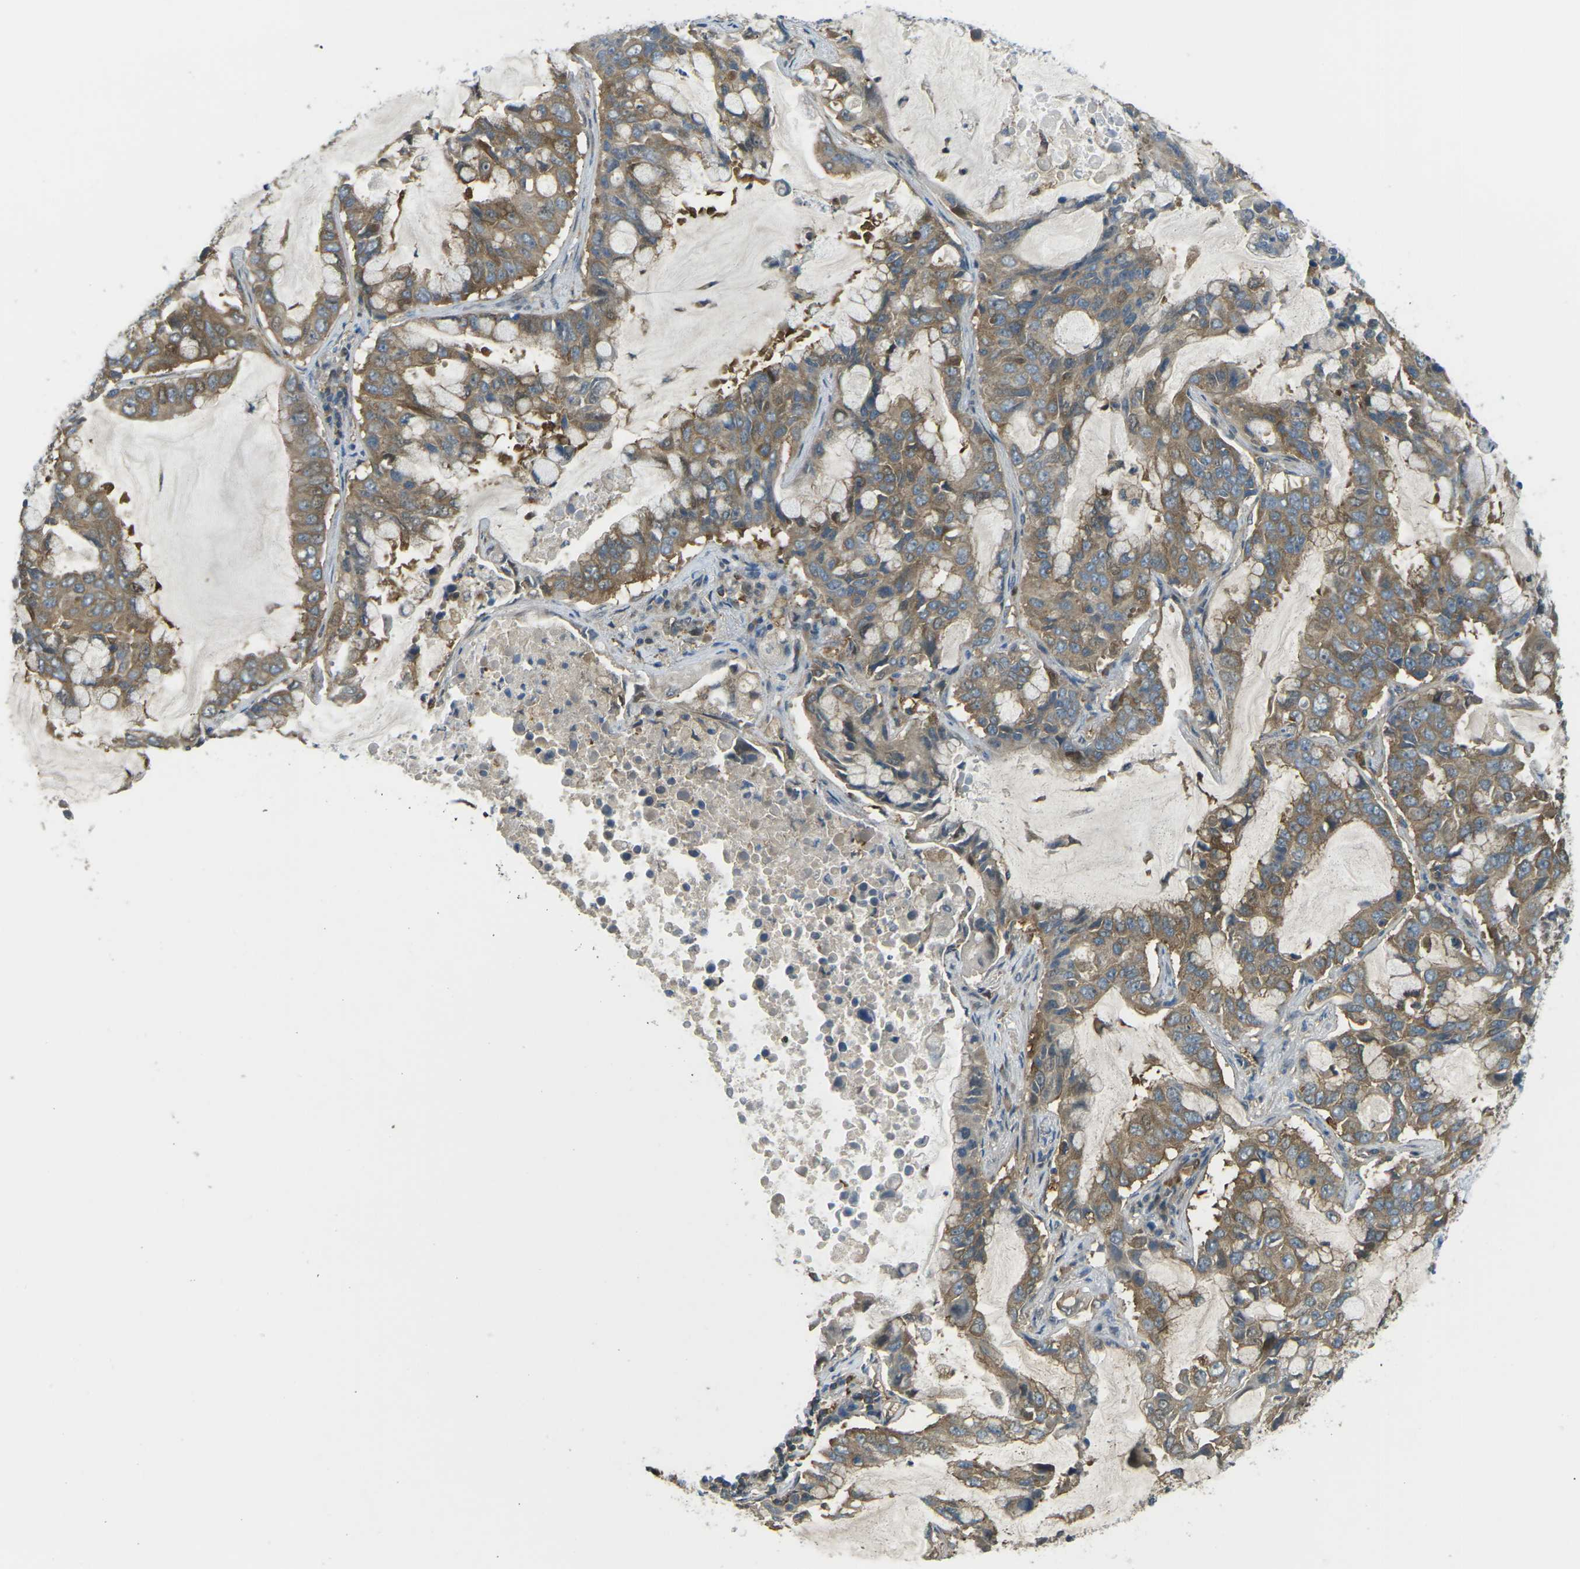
{"staining": {"intensity": "moderate", "quantity": ">75%", "location": "cytoplasmic/membranous"}, "tissue": "lung cancer", "cell_type": "Tumor cells", "image_type": "cancer", "snomed": [{"axis": "morphology", "description": "Adenocarcinoma, NOS"}, {"axis": "topography", "description": "Lung"}], "caption": "This histopathology image shows immunohistochemistry staining of human lung cancer, with medium moderate cytoplasmic/membranous expression in about >75% of tumor cells.", "gene": "PIEZO2", "patient": {"sex": "male", "age": 64}}